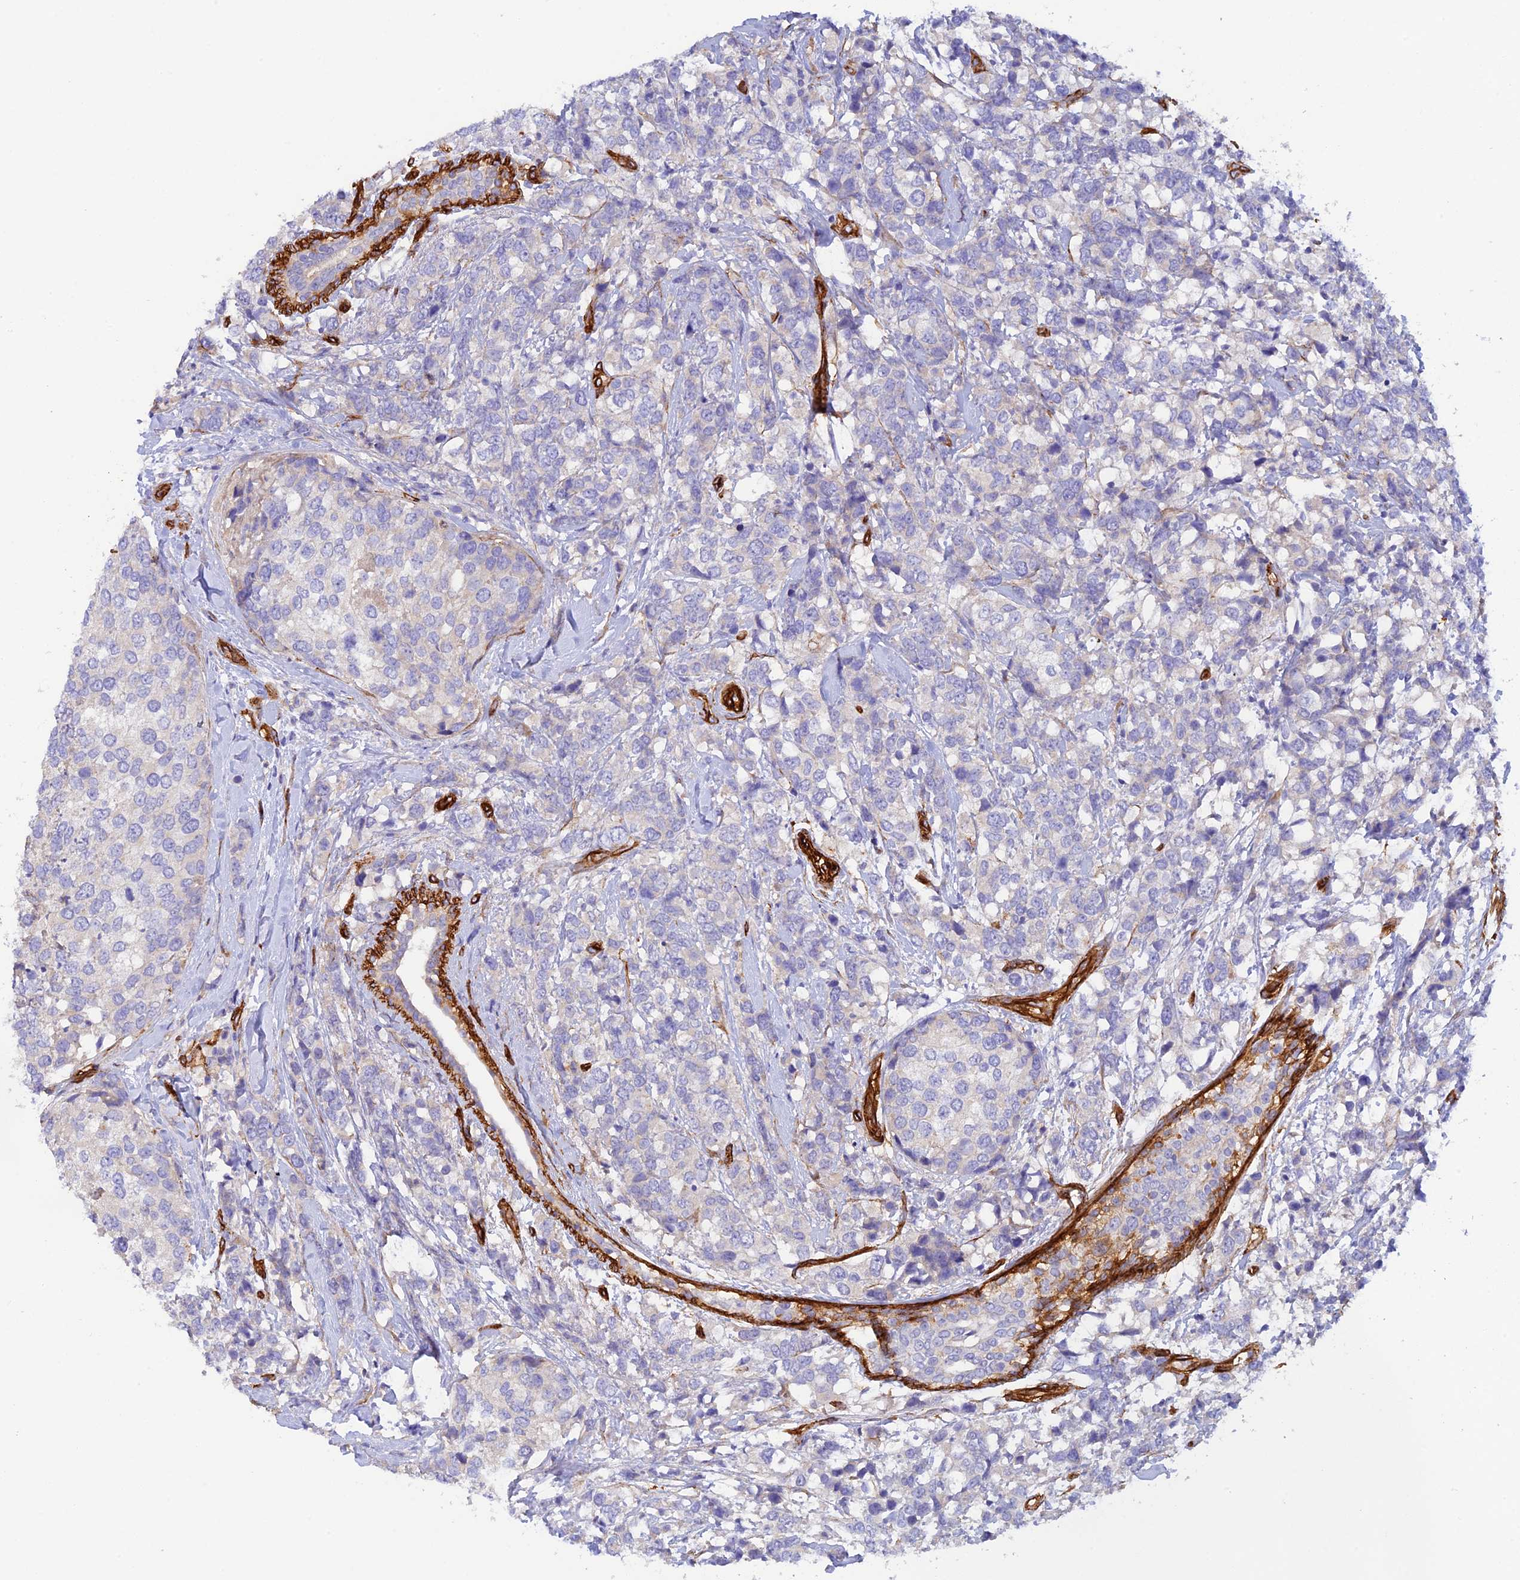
{"staining": {"intensity": "negative", "quantity": "none", "location": "none"}, "tissue": "breast cancer", "cell_type": "Tumor cells", "image_type": "cancer", "snomed": [{"axis": "morphology", "description": "Lobular carcinoma"}, {"axis": "topography", "description": "Breast"}], "caption": "Immunohistochemistry (IHC) micrograph of human breast lobular carcinoma stained for a protein (brown), which shows no expression in tumor cells. The staining is performed using DAB (3,3'-diaminobenzidine) brown chromogen with nuclei counter-stained in using hematoxylin.", "gene": "MYO9A", "patient": {"sex": "female", "age": 59}}